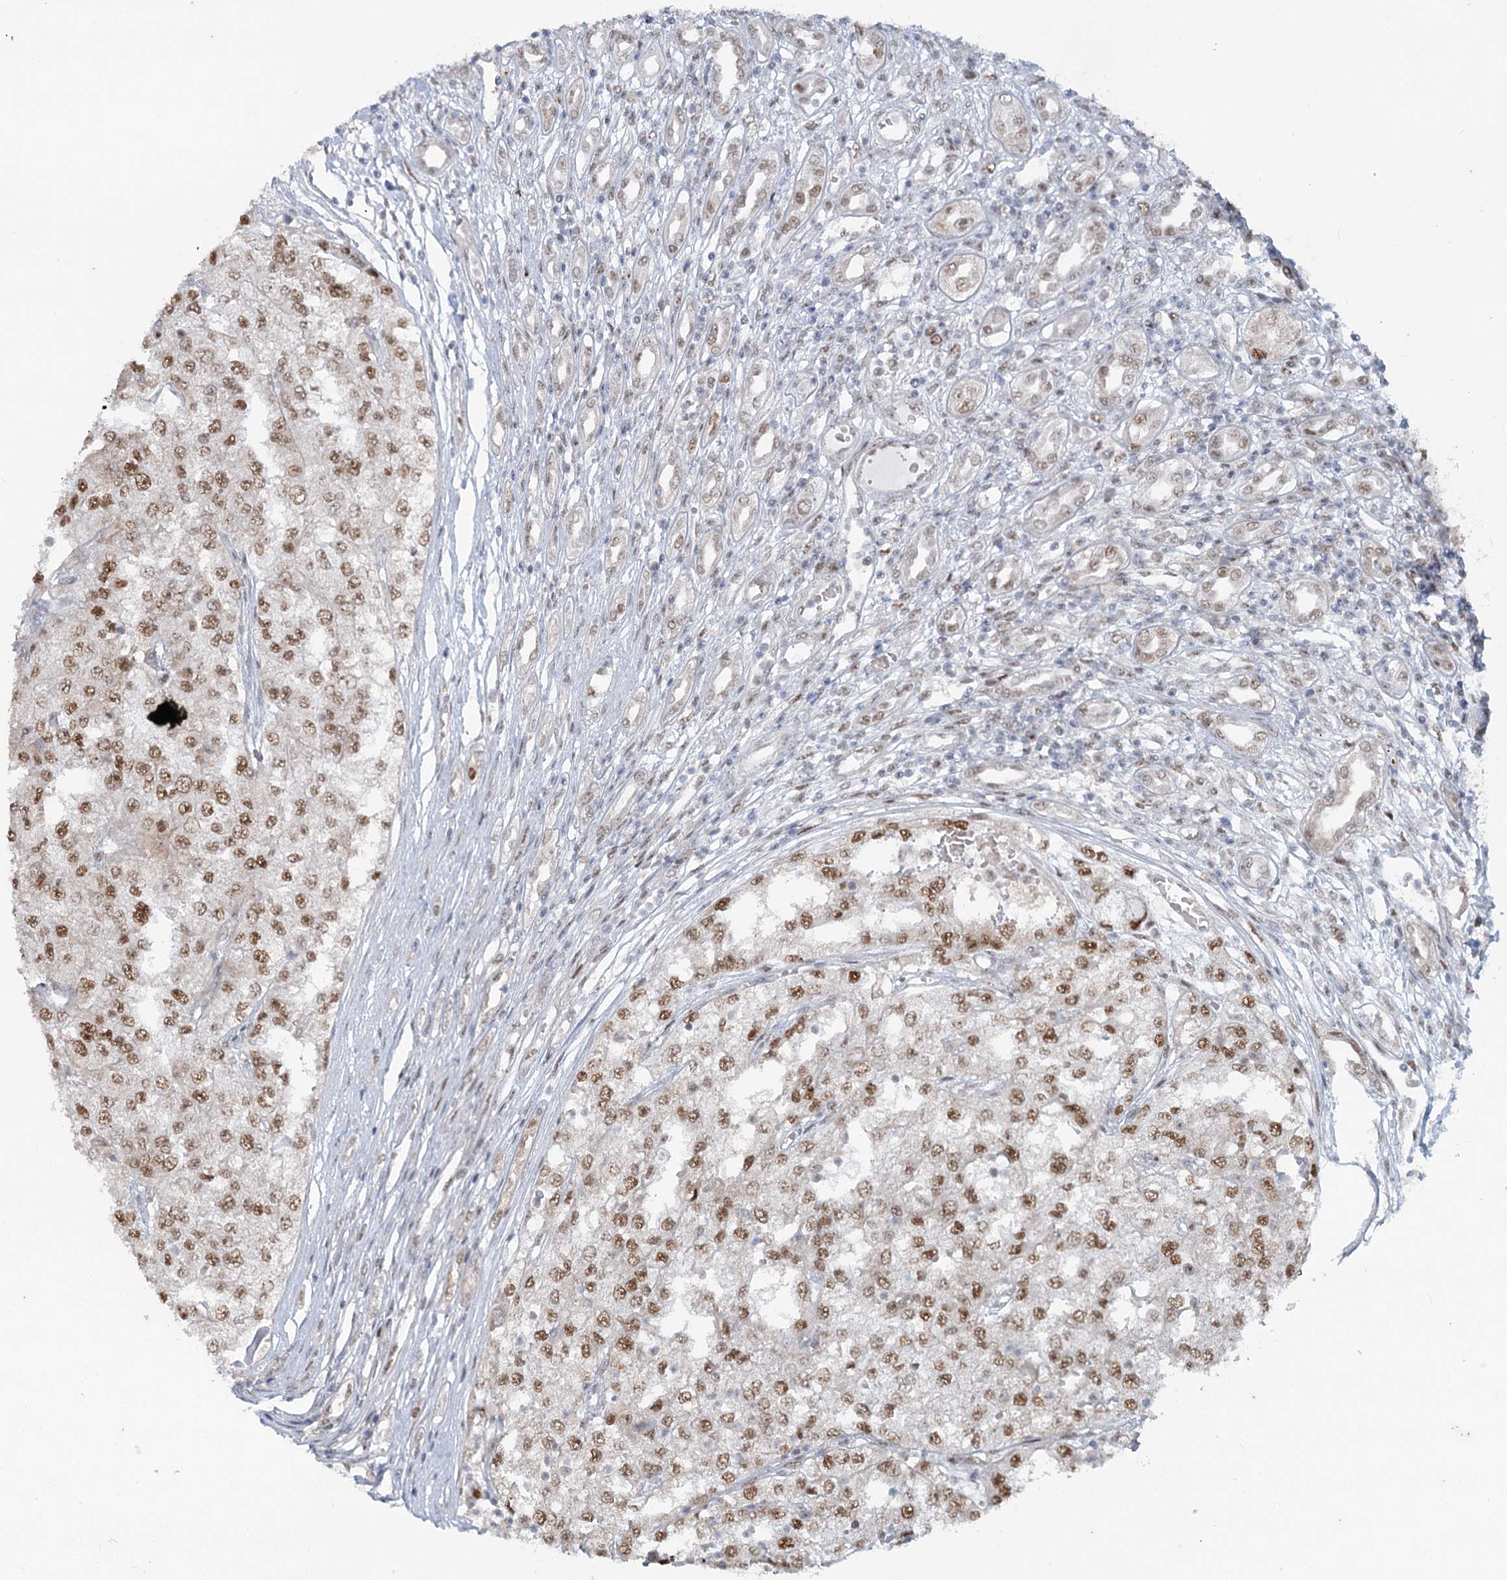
{"staining": {"intensity": "moderate", "quantity": ">75%", "location": "nuclear"}, "tissue": "renal cancer", "cell_type": "Tumor cells", "image_type": "cancer", "snomed": [{"axis": "morphology", "description": "Adenocarcinoma, NOS"}, {"axis": "topography", "description": "Kidney"}], "caption": "Renal cancer stained with a protein marker exhibits moderate staining in tumor cells.", "gene": "MTG1", "patient": {"sex": "female", "age": 54}}